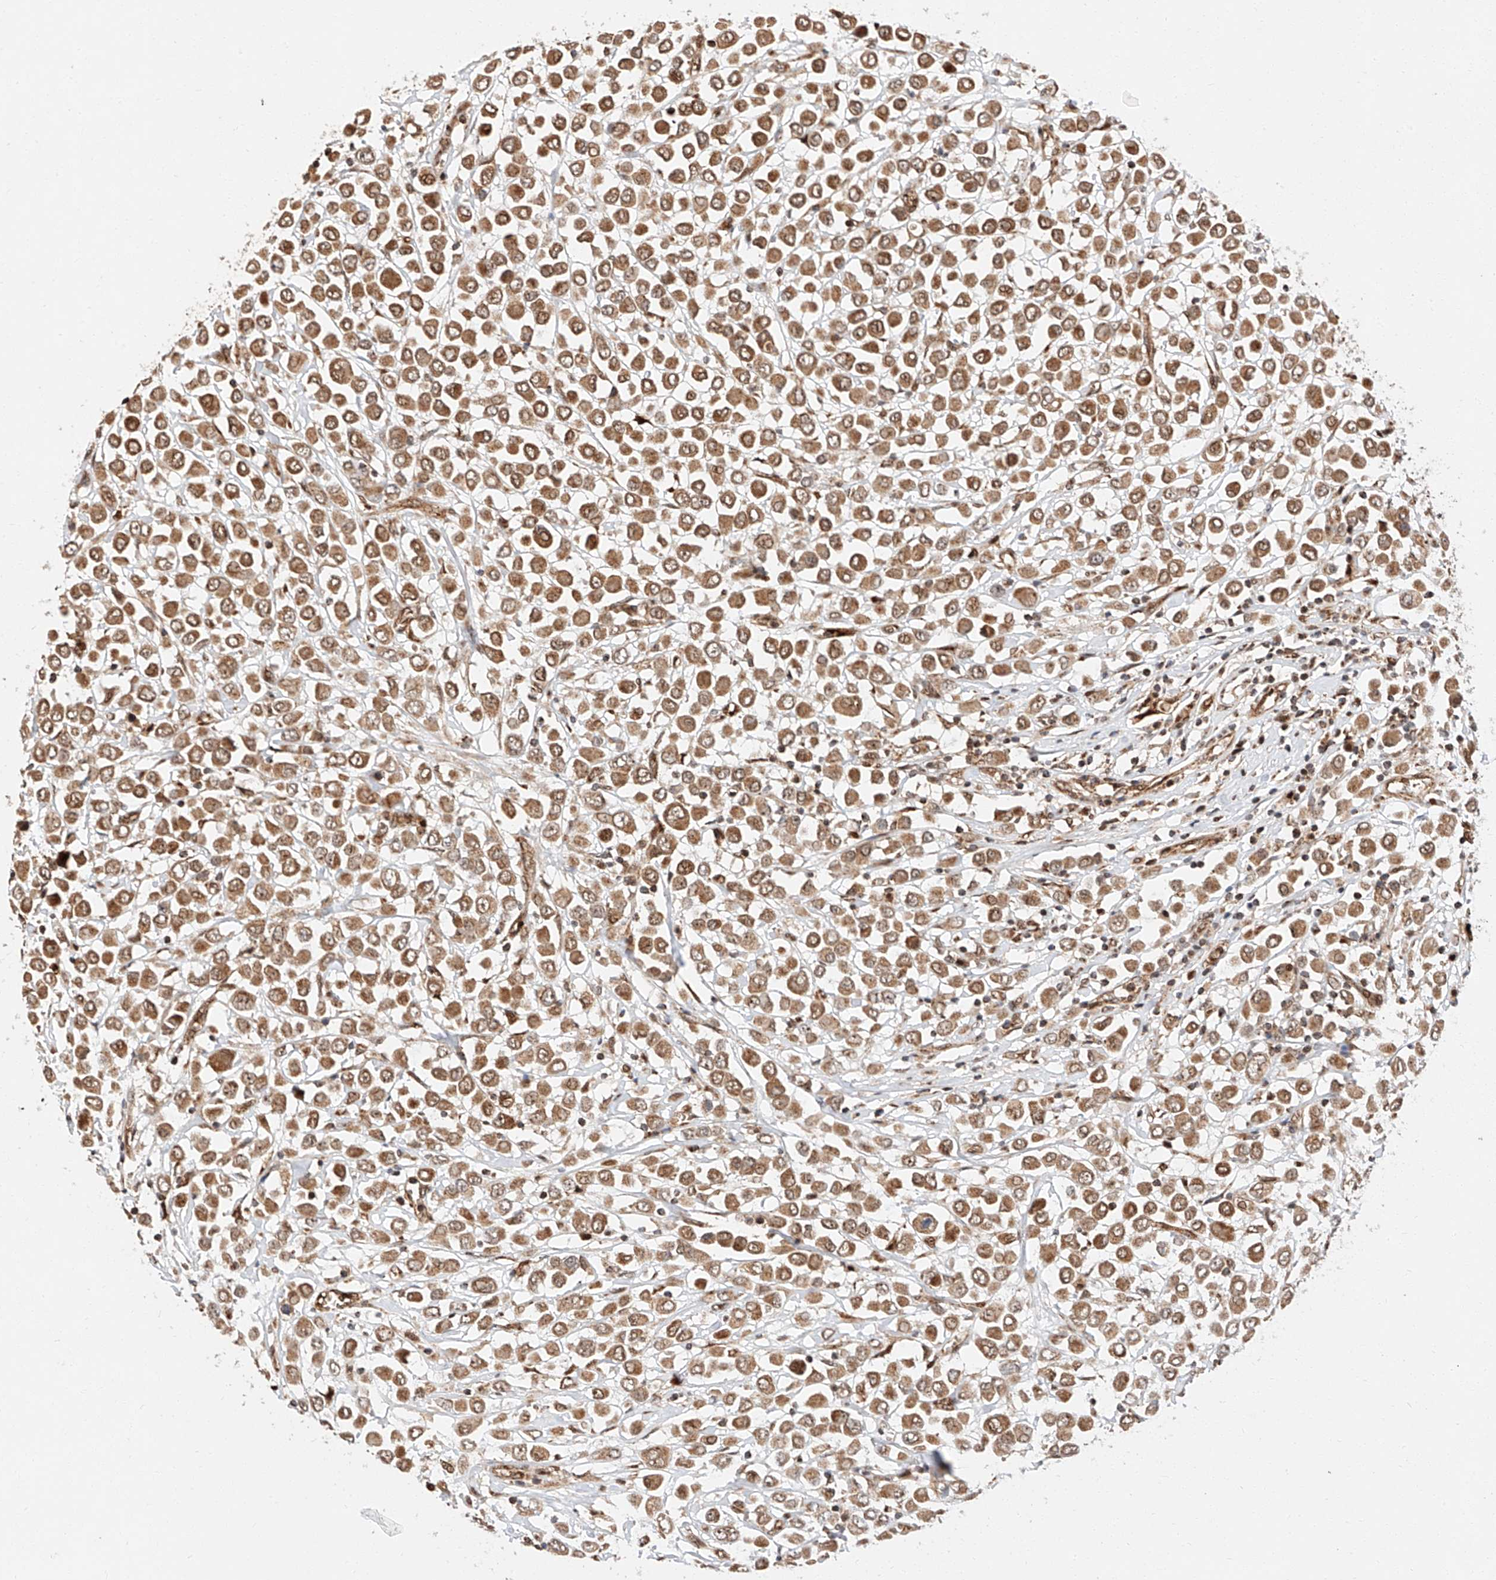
{"staining": {"intensity": "moderate", "quantity": ">75%", "location": "cytoplasmic/membranous"}, "tissue": "breast cancer", "cell_type": "Tumor cells", "image_type": "cancer", "snomed": [{"axis": "morphology", "description": "Duct carcinoma"}, {"axis": "topography", "description": "Breast"}], "caption": "Breast cancer stained with a protein marker displays moderate staining in tumor cells.", "gene": "THTPA", "patient": {"sex": "female", "age": 61}}